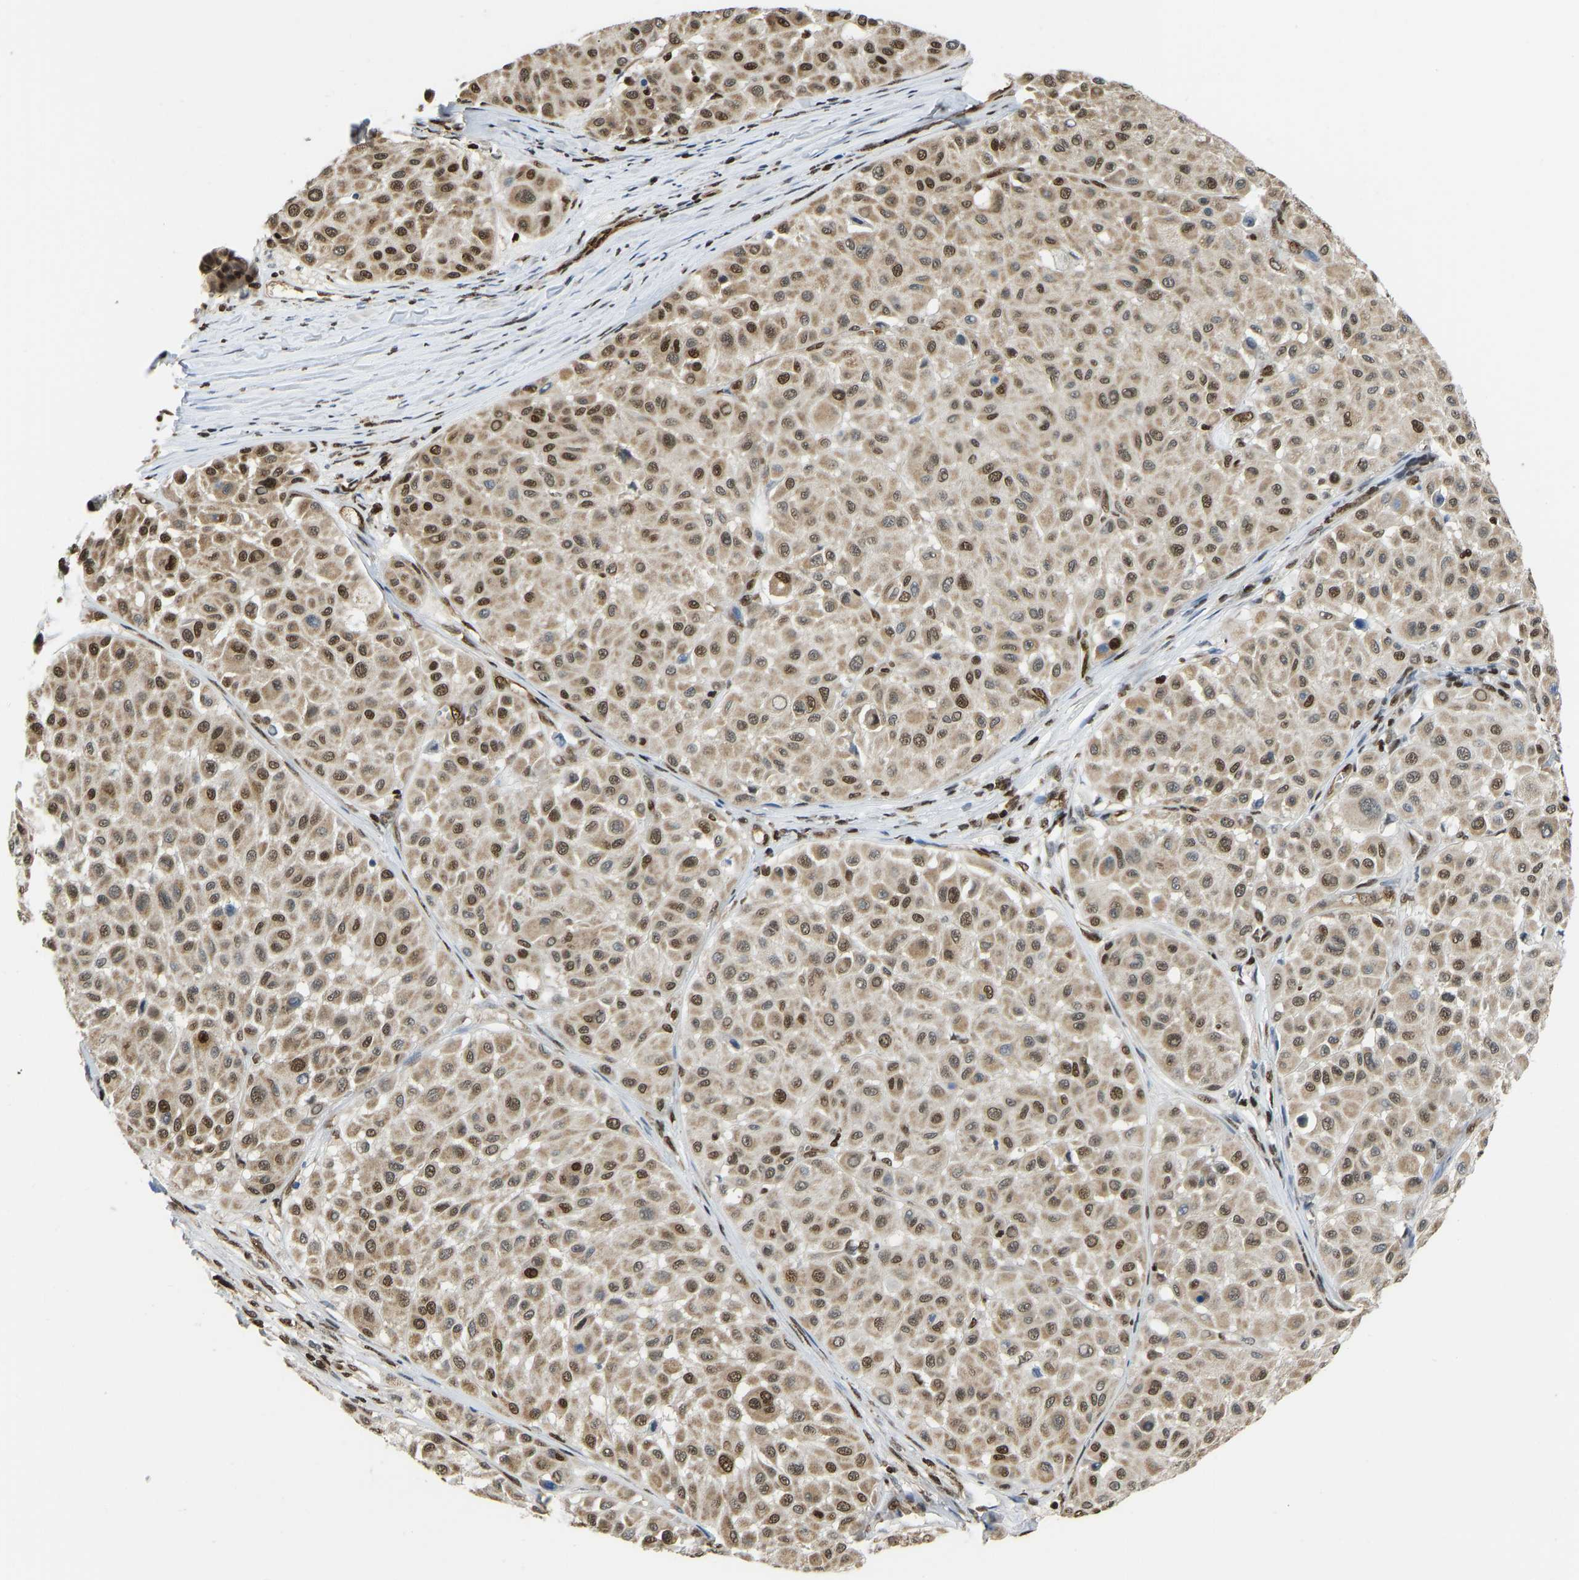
{"staining": {"intensity": "moderate", "quantity": ">75%", "location": "cytoplasmic/membranous,nuclear"}, "tissue": "melanoma", "cell_type": "Tumor cells", "image_type": "cancer", "snomed": [{"axis": "morphology", "description": "Malignant melanoma, Metastatic site"}, {"axis": "topography", "description": "Soft tissue"}], "caption": "Immunohistochemical staining of melanoma reveals moderate cytoplasmic/membranous and nuclear protein positivity in approximately >75% of tumor cells.", "gene": "ZSCAN20", "patient": {"sex": "male", "age": 41}}